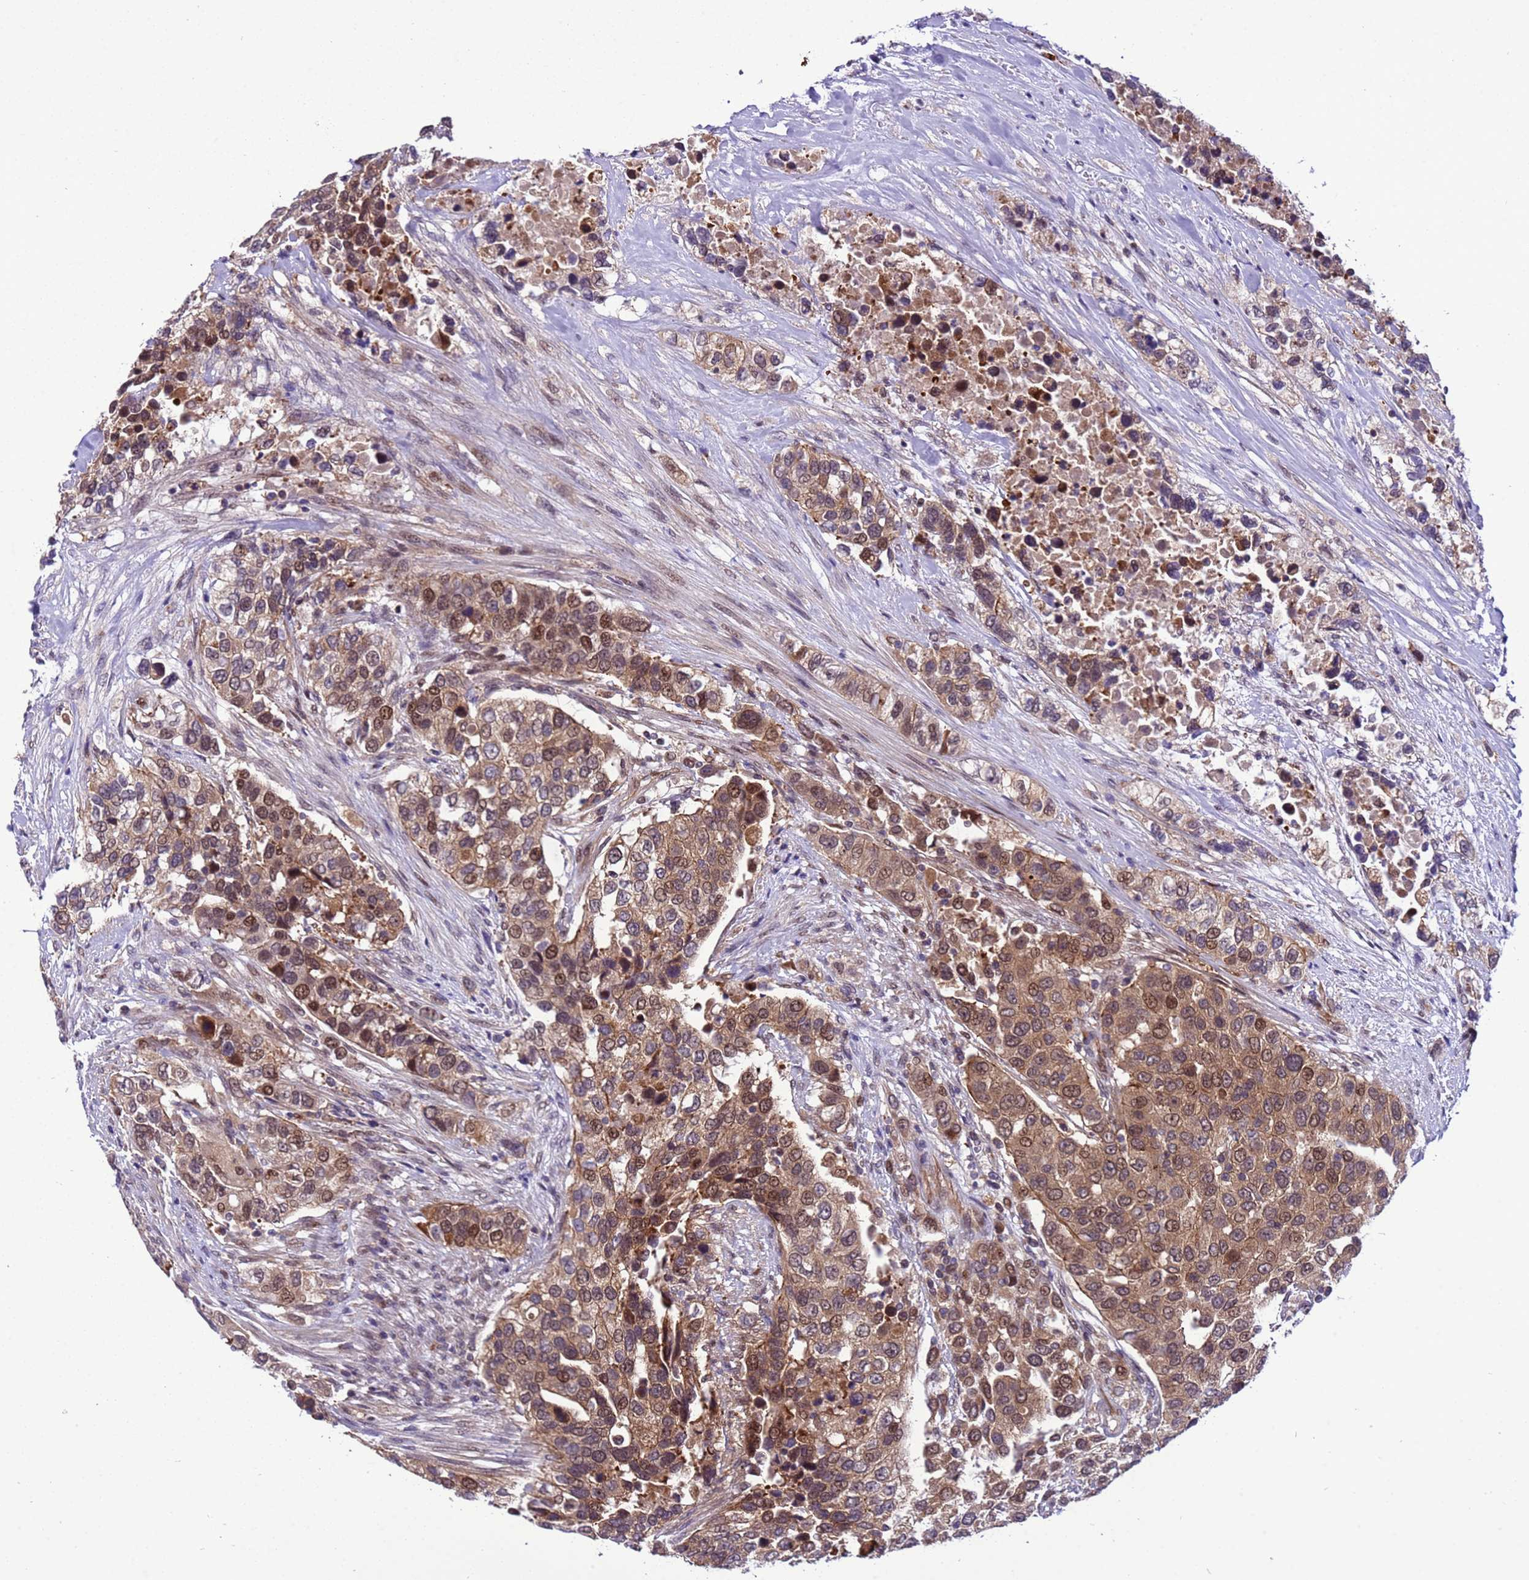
{"staining": {"intensity": "moderate", "quantity": ">75%", "location": "cytoplasmic/membranous,nuclear"}, "tissue": "urothelial cancer", "cell_type": "Tumor cells", "image_type": "cancer", "snomed": [{"axis": "morphology", "description": "Urothelial carcinoma, High grade"}, {"axis": "topography", "description": "Urinary bladder"}], "caption": "Urothelial cancer tissue shows moderate cytoplasmic/membranous and nuclear staining in about >75% of tumor cells", "gene": "RASD1", "patient": {"sex": "female", "age": 80}}